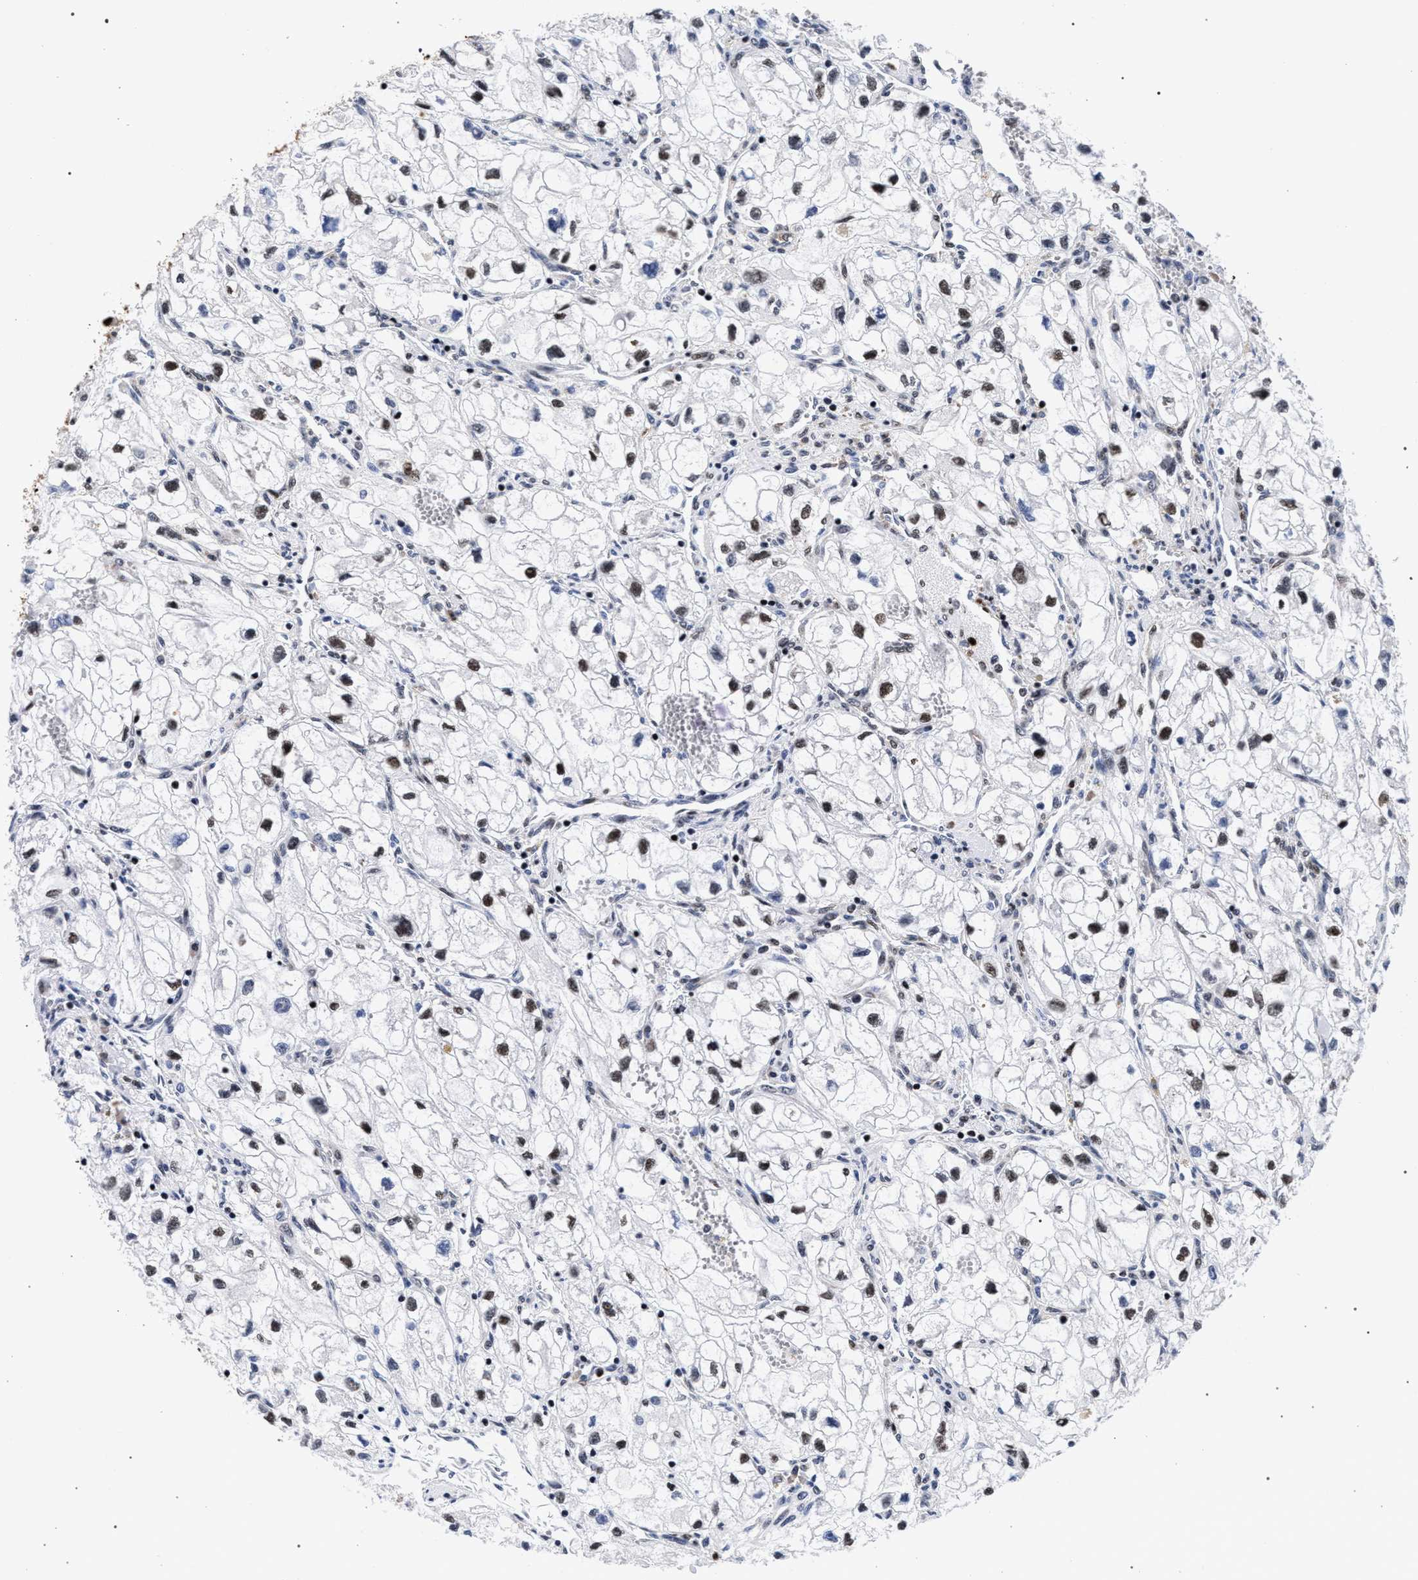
{"staining": {"intensity": "moderate", "quantity": ">75%", "location": "nuclear"}, "tissue": "renal cancer", "cell_type": "Tumor cells", "image_type": "cancer", "snomed": [{"axis": "morphology", "description": "Adenocarcinoma, NOS"}, {"axis": "topography", "description": "Kidney"}], "caption": "Renal cancer (adenocarcinoma) stained with a brown dye reveals moderate nuclear positive staining in about >75% of tumor cells.", "gene": "HNRNPA1", "patient": {"sex": "female", "age": 70}}